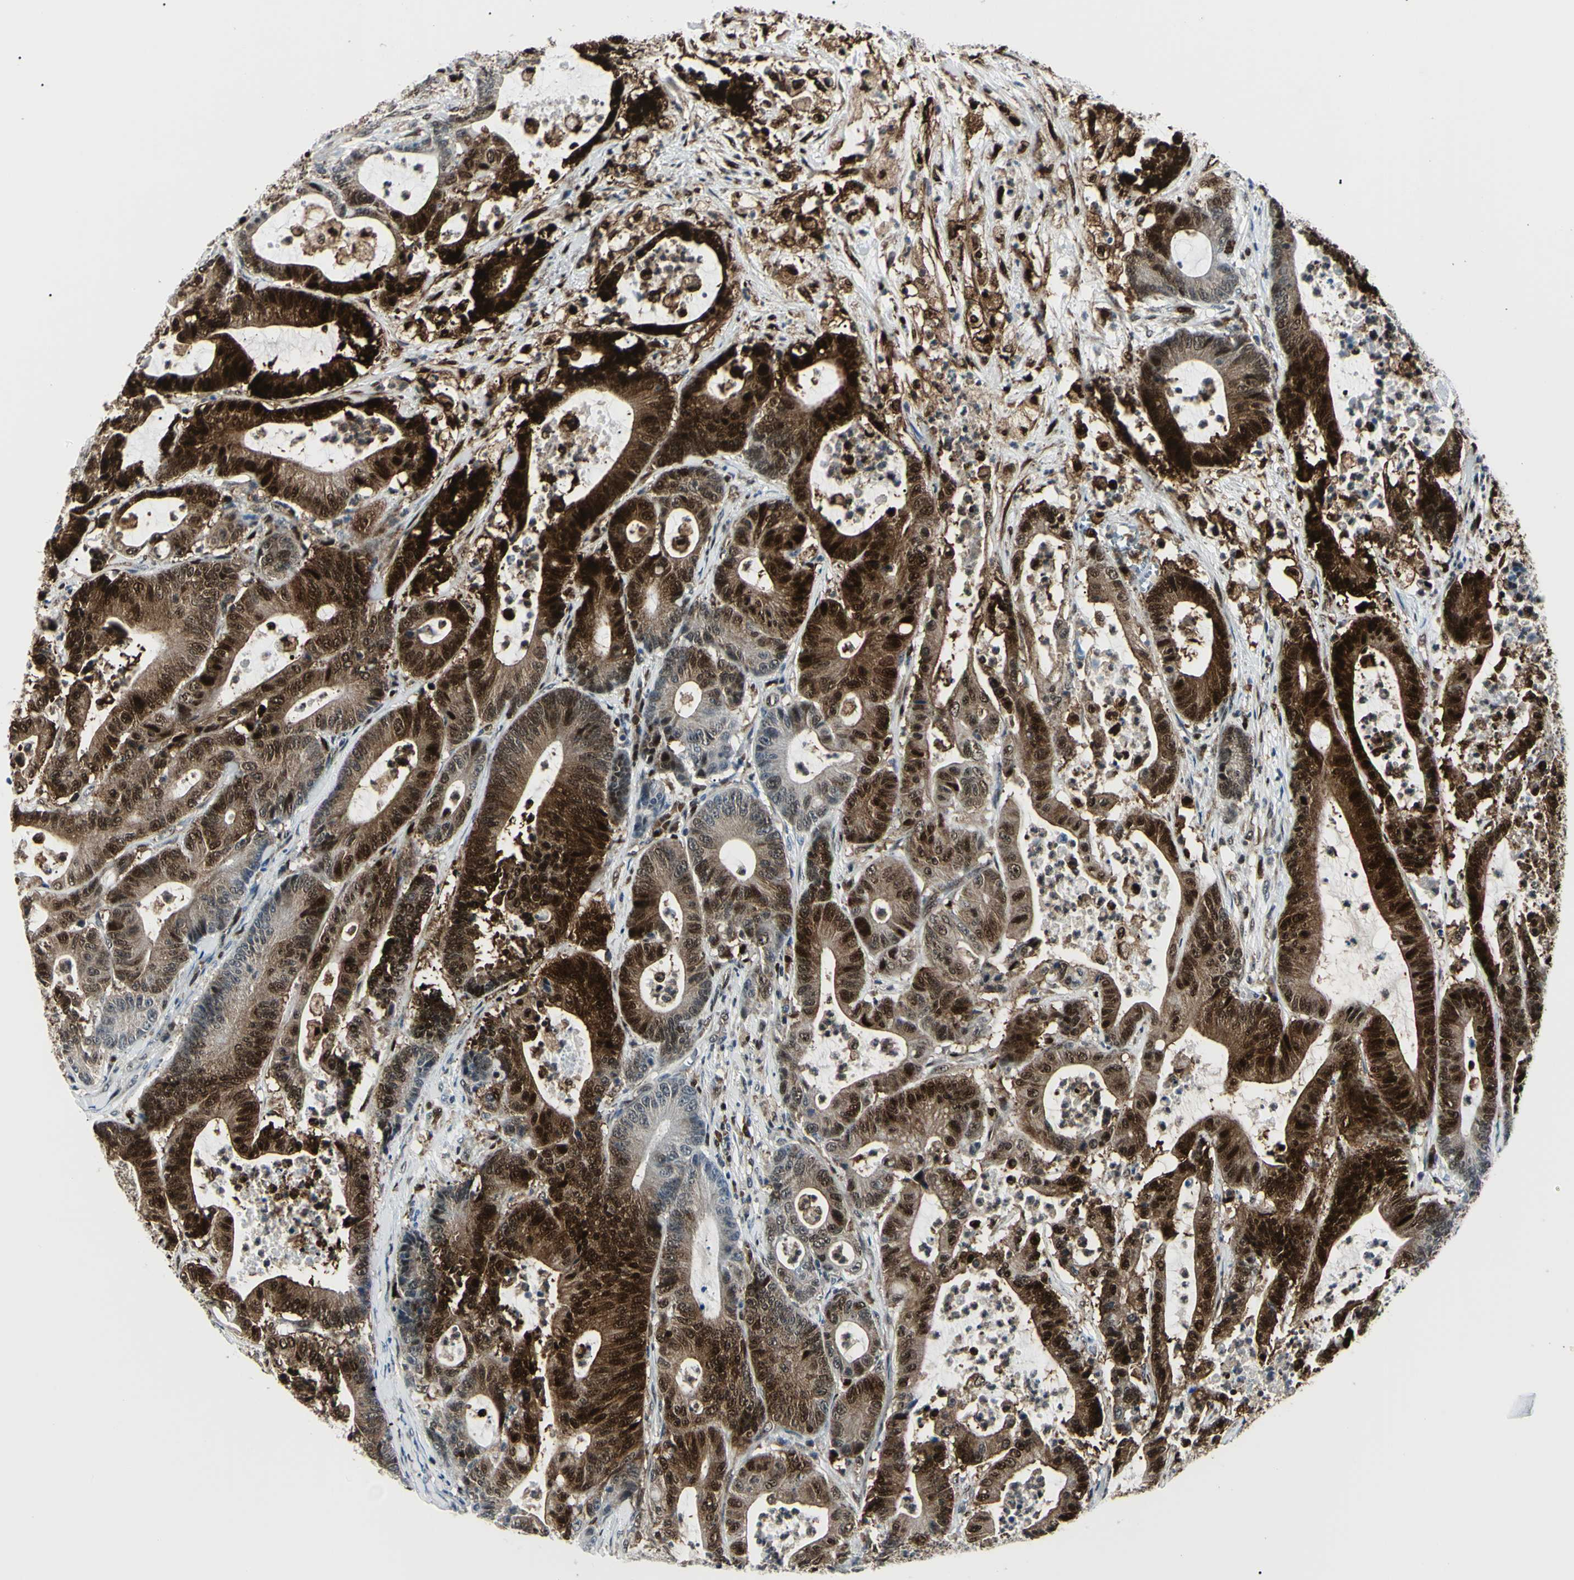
{"staining": {"intensity": "strong", "quantity": ">75%", "location": "cytoplasmic/membranous,nuclear"}, "tissue": "colorectal cancer", "cell_type": "Tumor cells", "image_type": "cancer", "snomed": [{"axis": "morphology", "description": "Adenocarcinoma, NOS"}, {"axis": "topography", "description": "Colon"}], "caption": "Immunohistochemistry image of neoplastic tissue: colorectal cancer stained using IHC displays high levels of strong protein expression localized specifically in the cytoplasmic/membranous and nuclear of tumor cells, appearing as a cytoplasmic/membranous and nuclear brown color.", "gene": "PGK1", "patient": {"sex": "female", "age": 84}}